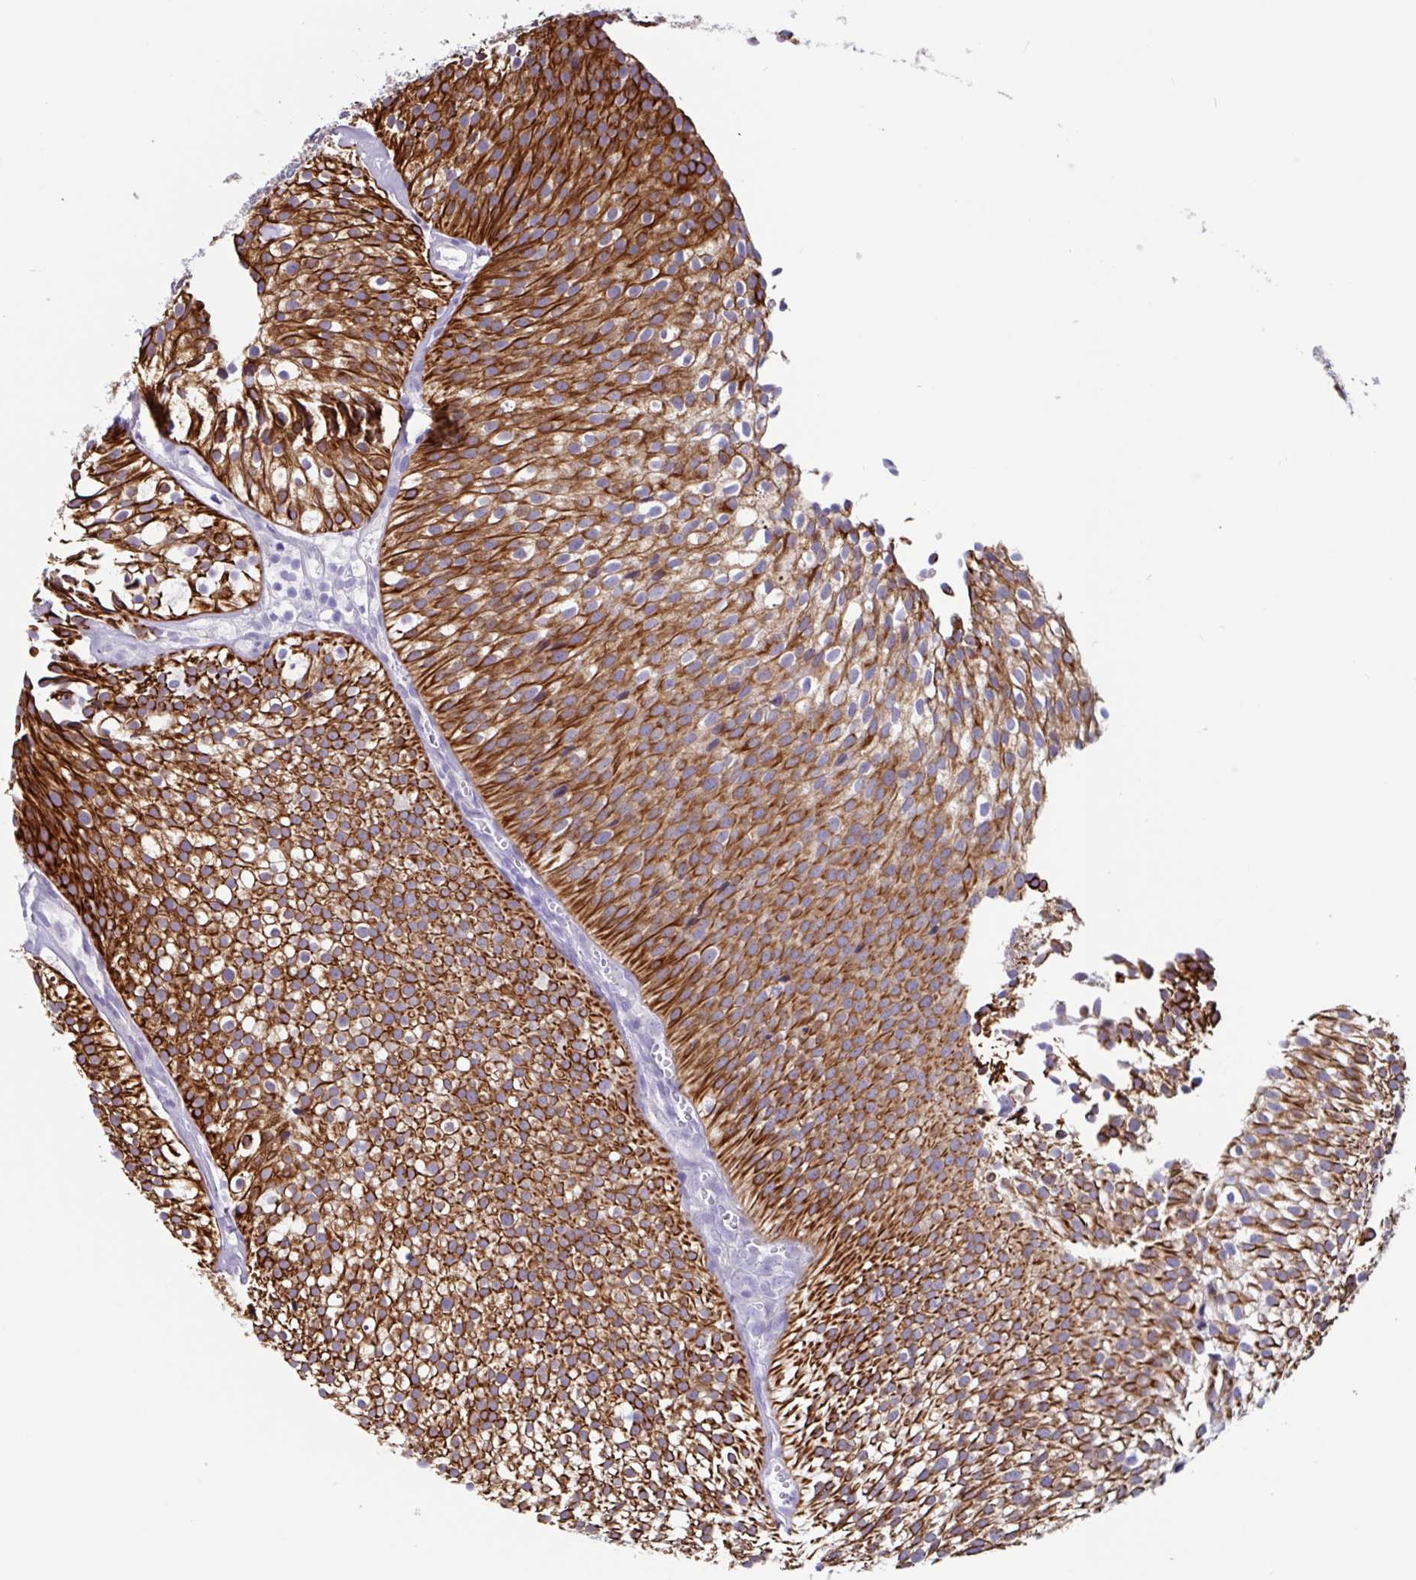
{"staining": {"intensity": "strong", "quantity": ">75%", "location": "cytoplasmic/membranous"}, "tissue": "urothelial cancer", "cell_type": "Tumor cells", "image_type": "cancer", "snomed": [{"axis": "morphology", "description": "Urothelial carcinoma, Low grade"}, {"axis": "topography", "description": "Urinary bladder"}], "caption": "Brown immunohistochemical staining in urothelial carcinoma (low-grade) displays strong cytoplasmic/membranous expression in about >75% of tumor cells.", "gene": "OR6N2", "patient": {"sex": "male", "age": 91}}